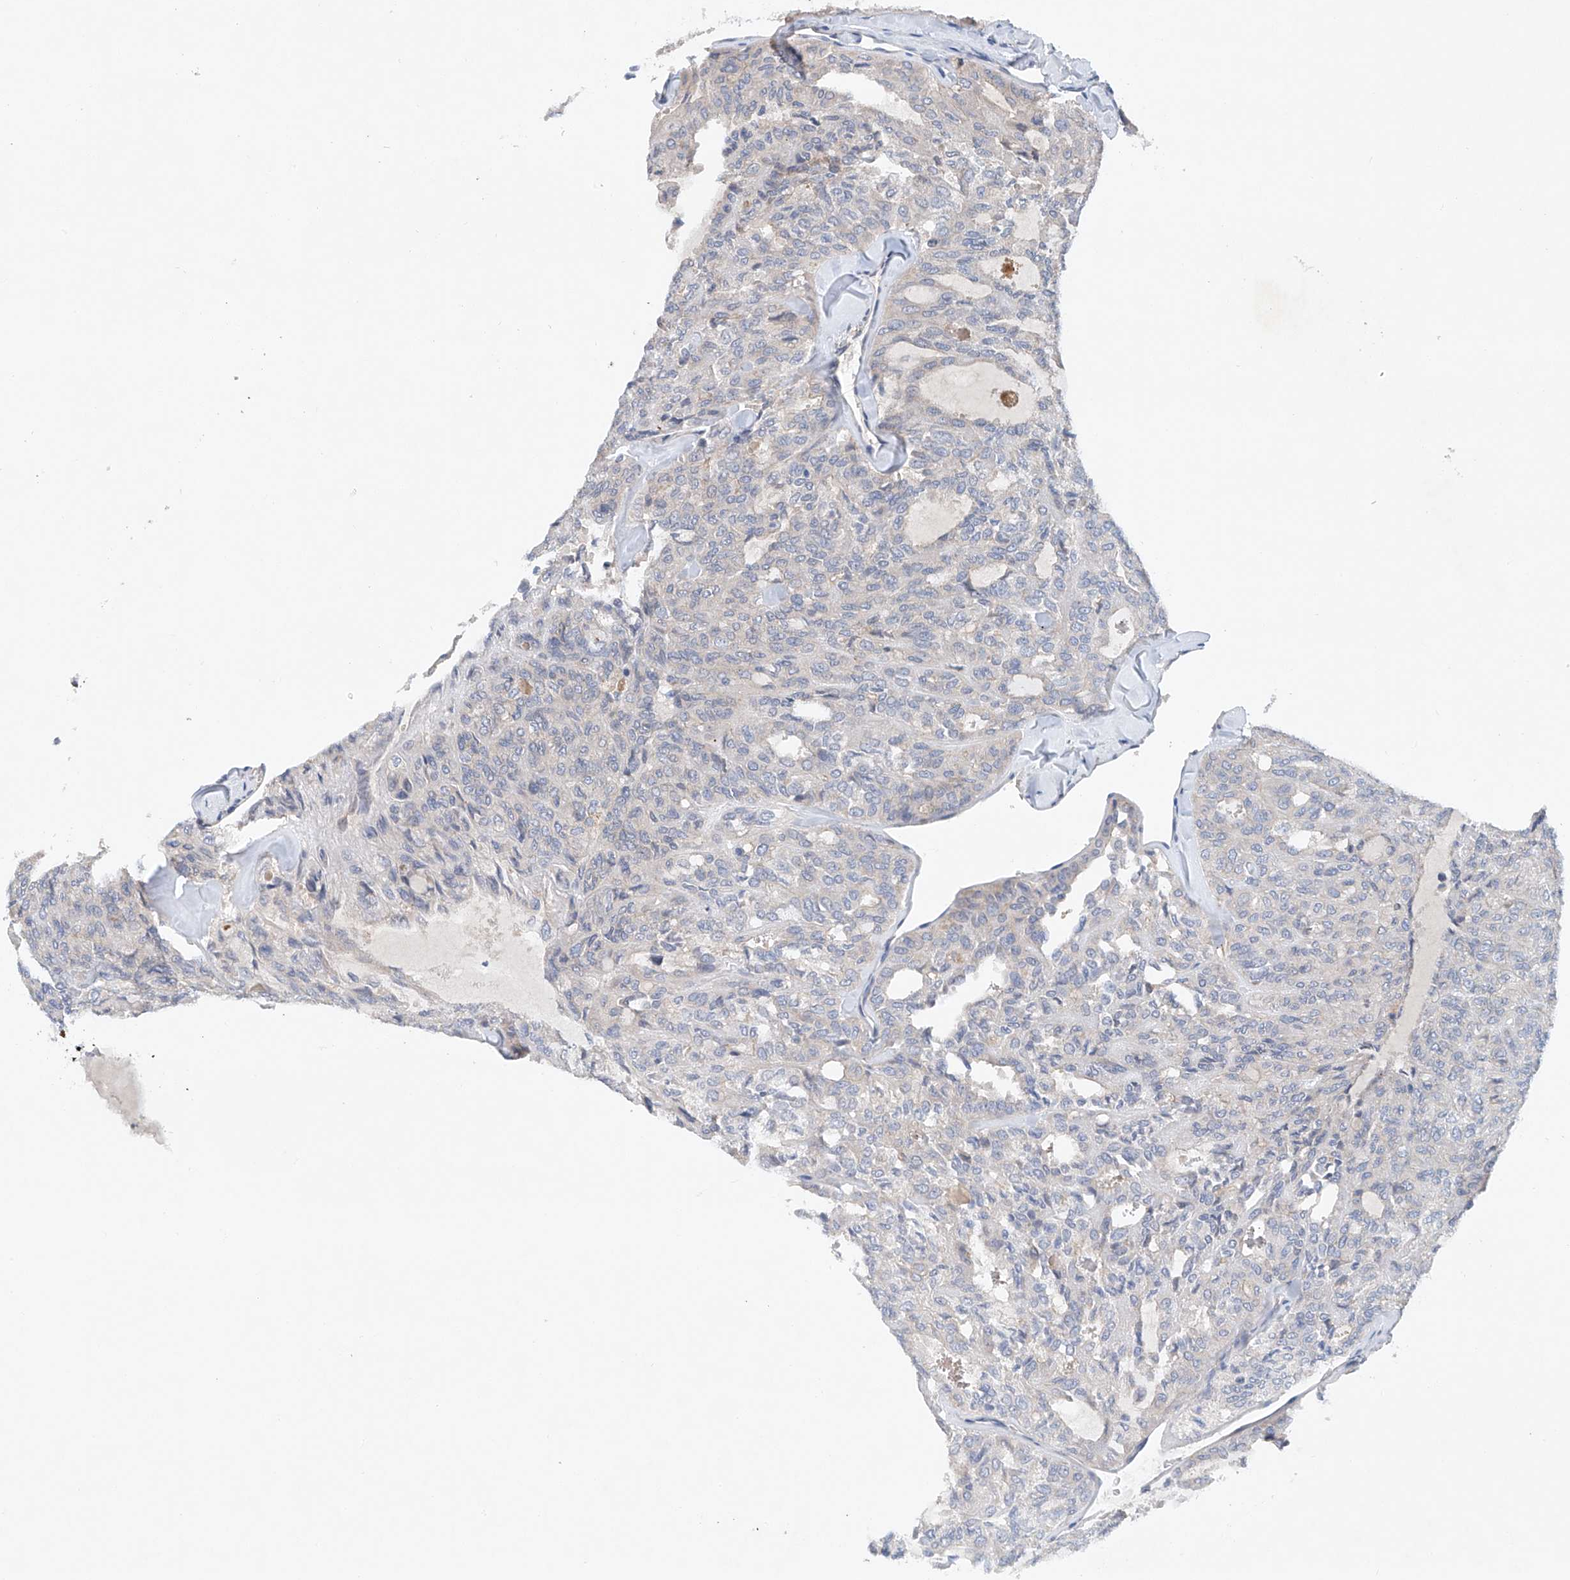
{"staining": {"intensity": "negative", "quantity": "none", "location": "none"}, "tissue": "thyroid cancer", "cell_type": "Tumor cells", "image_type": "cancer", "snomed": [{"axis": "morphology", "description": "Follicular adenoma carcinoma, NOS"}, {"axis": "topography", "description": "Thyroid gland"}], "caption": "Thyroid follicular adenoma carcinoma was stained to show a protein in brown. There is no significant expression in tumor cells. (Brightfield microscopy of DAB IHC at high magnification).", "gene": "CEP85L", "patient": {"sex": "male", "age": 75}}